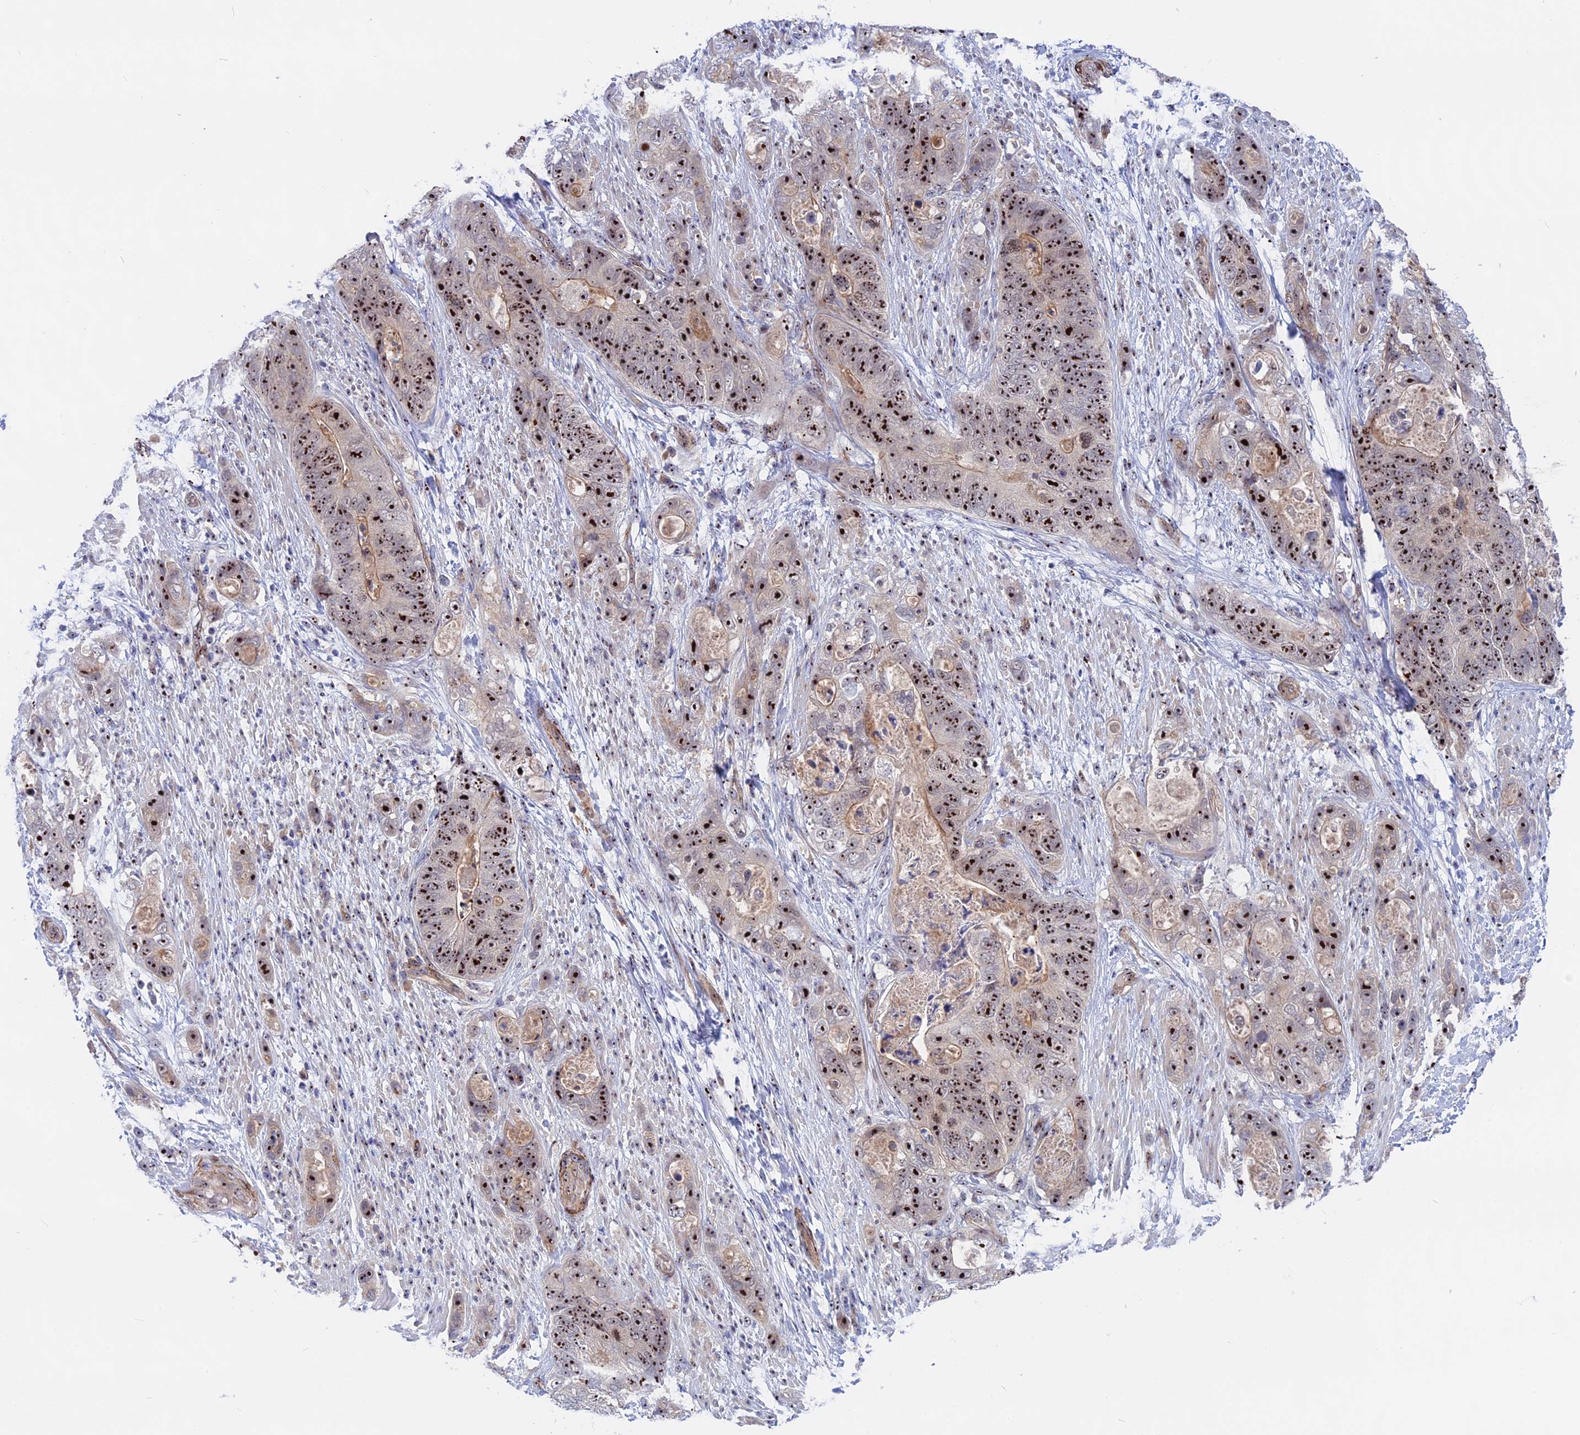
{"staining": {"intensity": "strong", "quantity": ">75%", "location": "nuclear"}, "tissue": "stomach cancer", "cell_type": "Tumor cells", "image_type": "cancer", "snomed": [{"axis": "morphology", "description": "Adenocarcinoma, NOS"}, {"axis": "topography", "description": "Stomach"}], "caption": "A high amount of strong nuclear positivity is present in approximately >75% of tumor cells in stomach cancer (adenocarcinoma) tissue. (IHC, brightfield microscopy, high magnification).", "gene": "DBNDD1", "patient": {"sex": "female", "age": 89}}